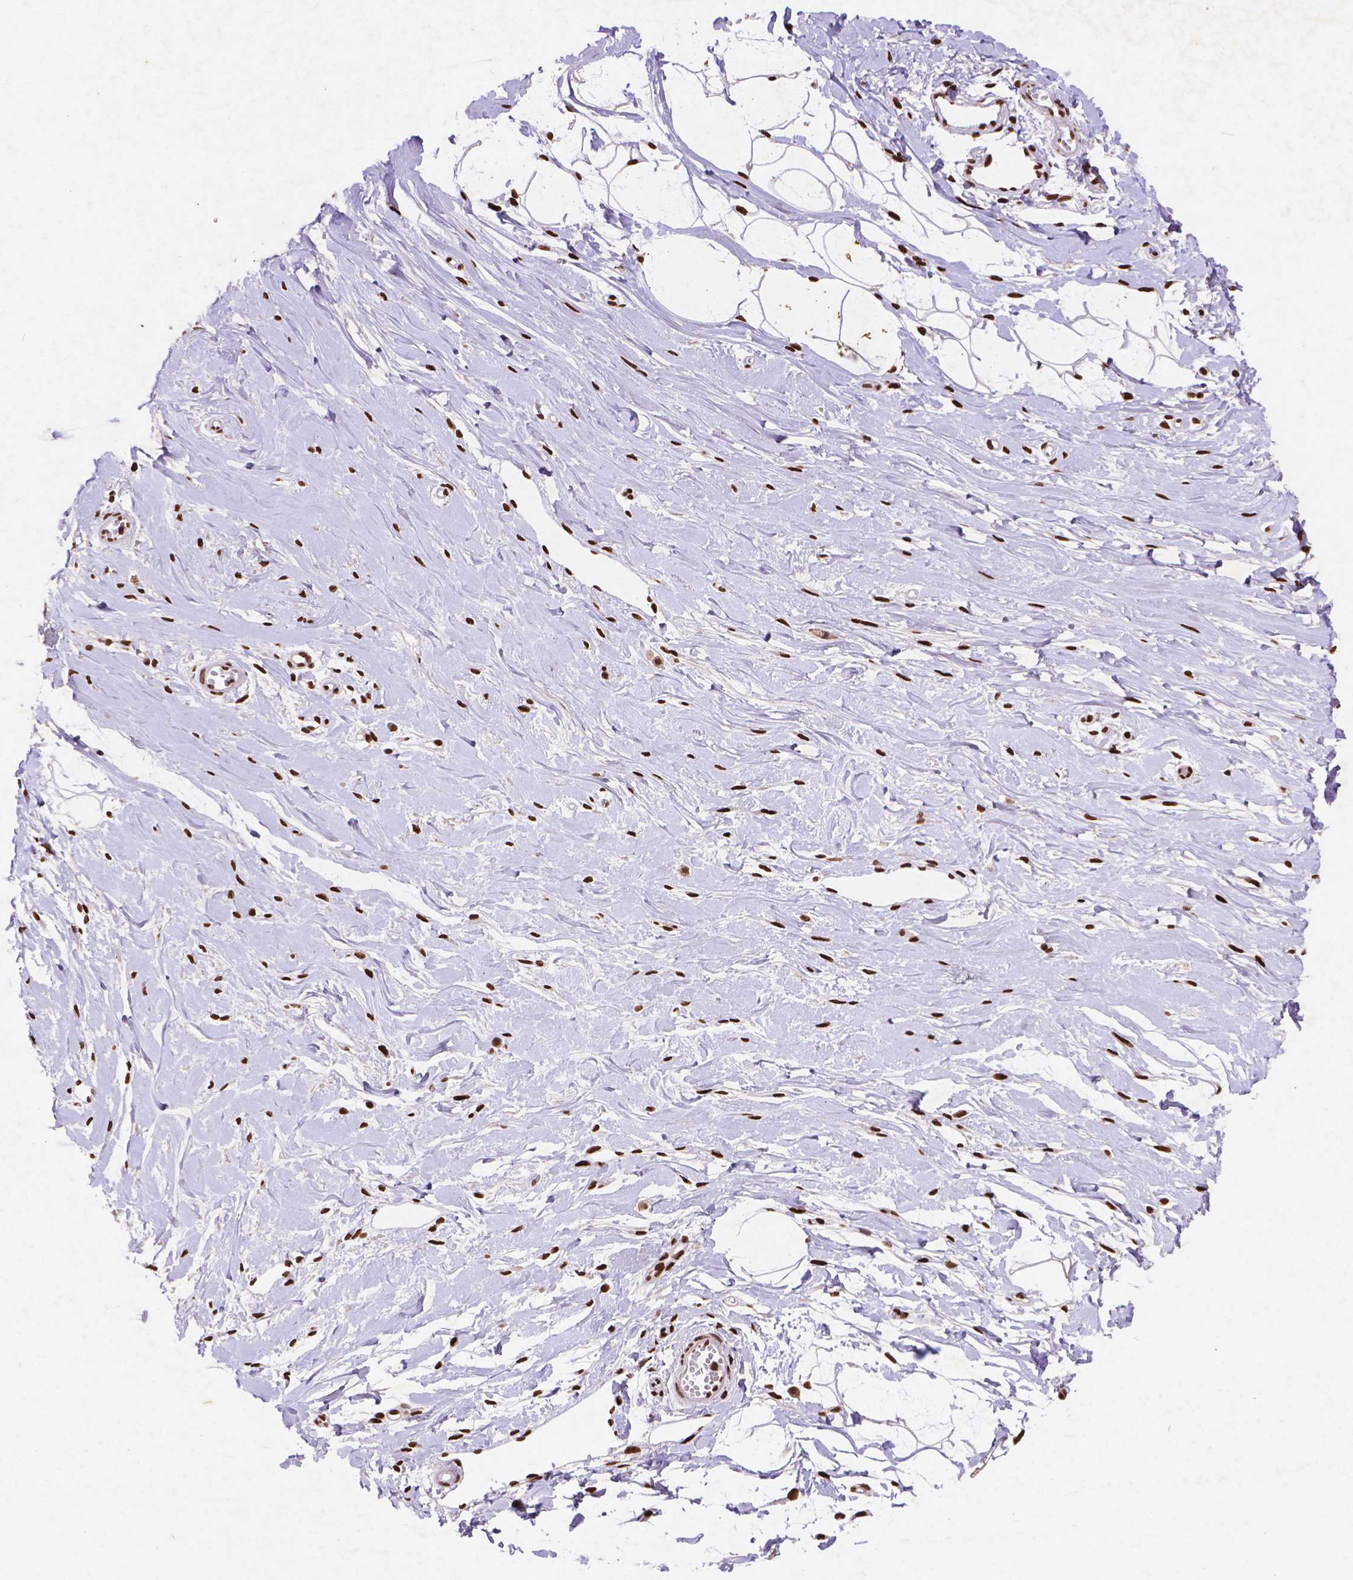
{"staining": {"intensity": "strong", "quantity": "25%-75%", "location": "nuclear"}, "tissue": "breast", "cell_type": "Adipocytes", "image_type": "normal", "snomed": [{"axis": "morphology", "description": "Normal tissue, NOS"}, {"axis": "topography", "description": "Breast"}], "caption": "Immunohistochemistry (IHC) (DAB (3,3'-diaminobenzidine)) staining of normal human breast demonstrates strong nuclear protein positivity in about 25%-75% of adipocytes. The protein is shown in brown color, while the nuclei are stained blue.", "gene": "CITED2", "patient": {"sex": "female", "age": 49}}